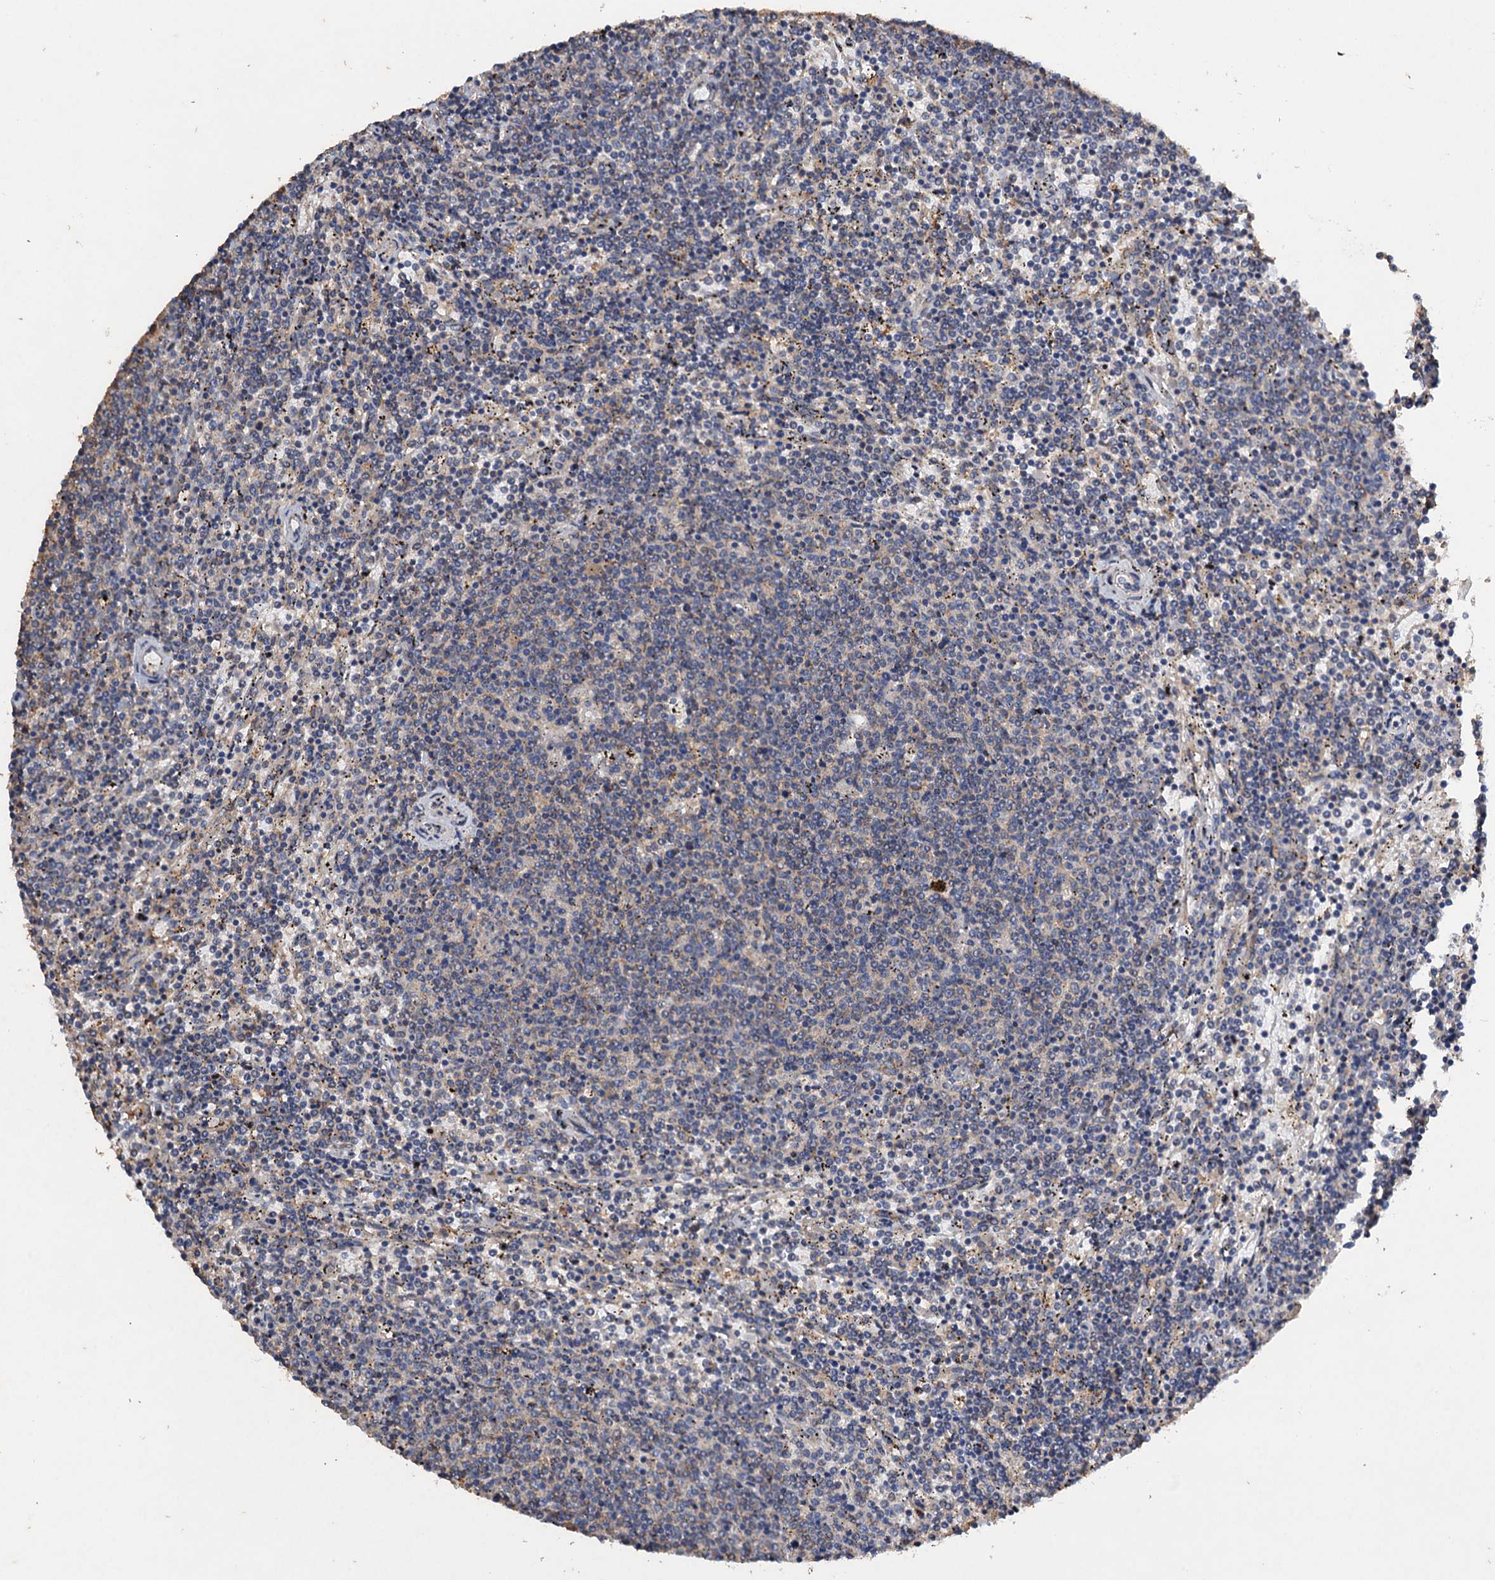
{"staining": {"intensity": "negative", "quantity": "none", "location": "none"}, "tissue": "lymphoma", "cell_type": "Tumor cells", "image_type": "cancer", "snomed": [{"axis": "morphology", "description": "Malignant lymphoma, non-Hodgkin's type, Low grade"}, {"axis": "topography", "description": "Spleen"}], "caption": "This histopathology image is of lymphoma stained with IHC to label a protein in brown with the nuclei are counter-stained blue. There is no expression in tumor cells. (DAB immunohistochemistry (IHC) visualized using brightfield microscopy, high magnification).", "gene": "SCUBE3", "patient": {"sex": "female", "age": 50}}